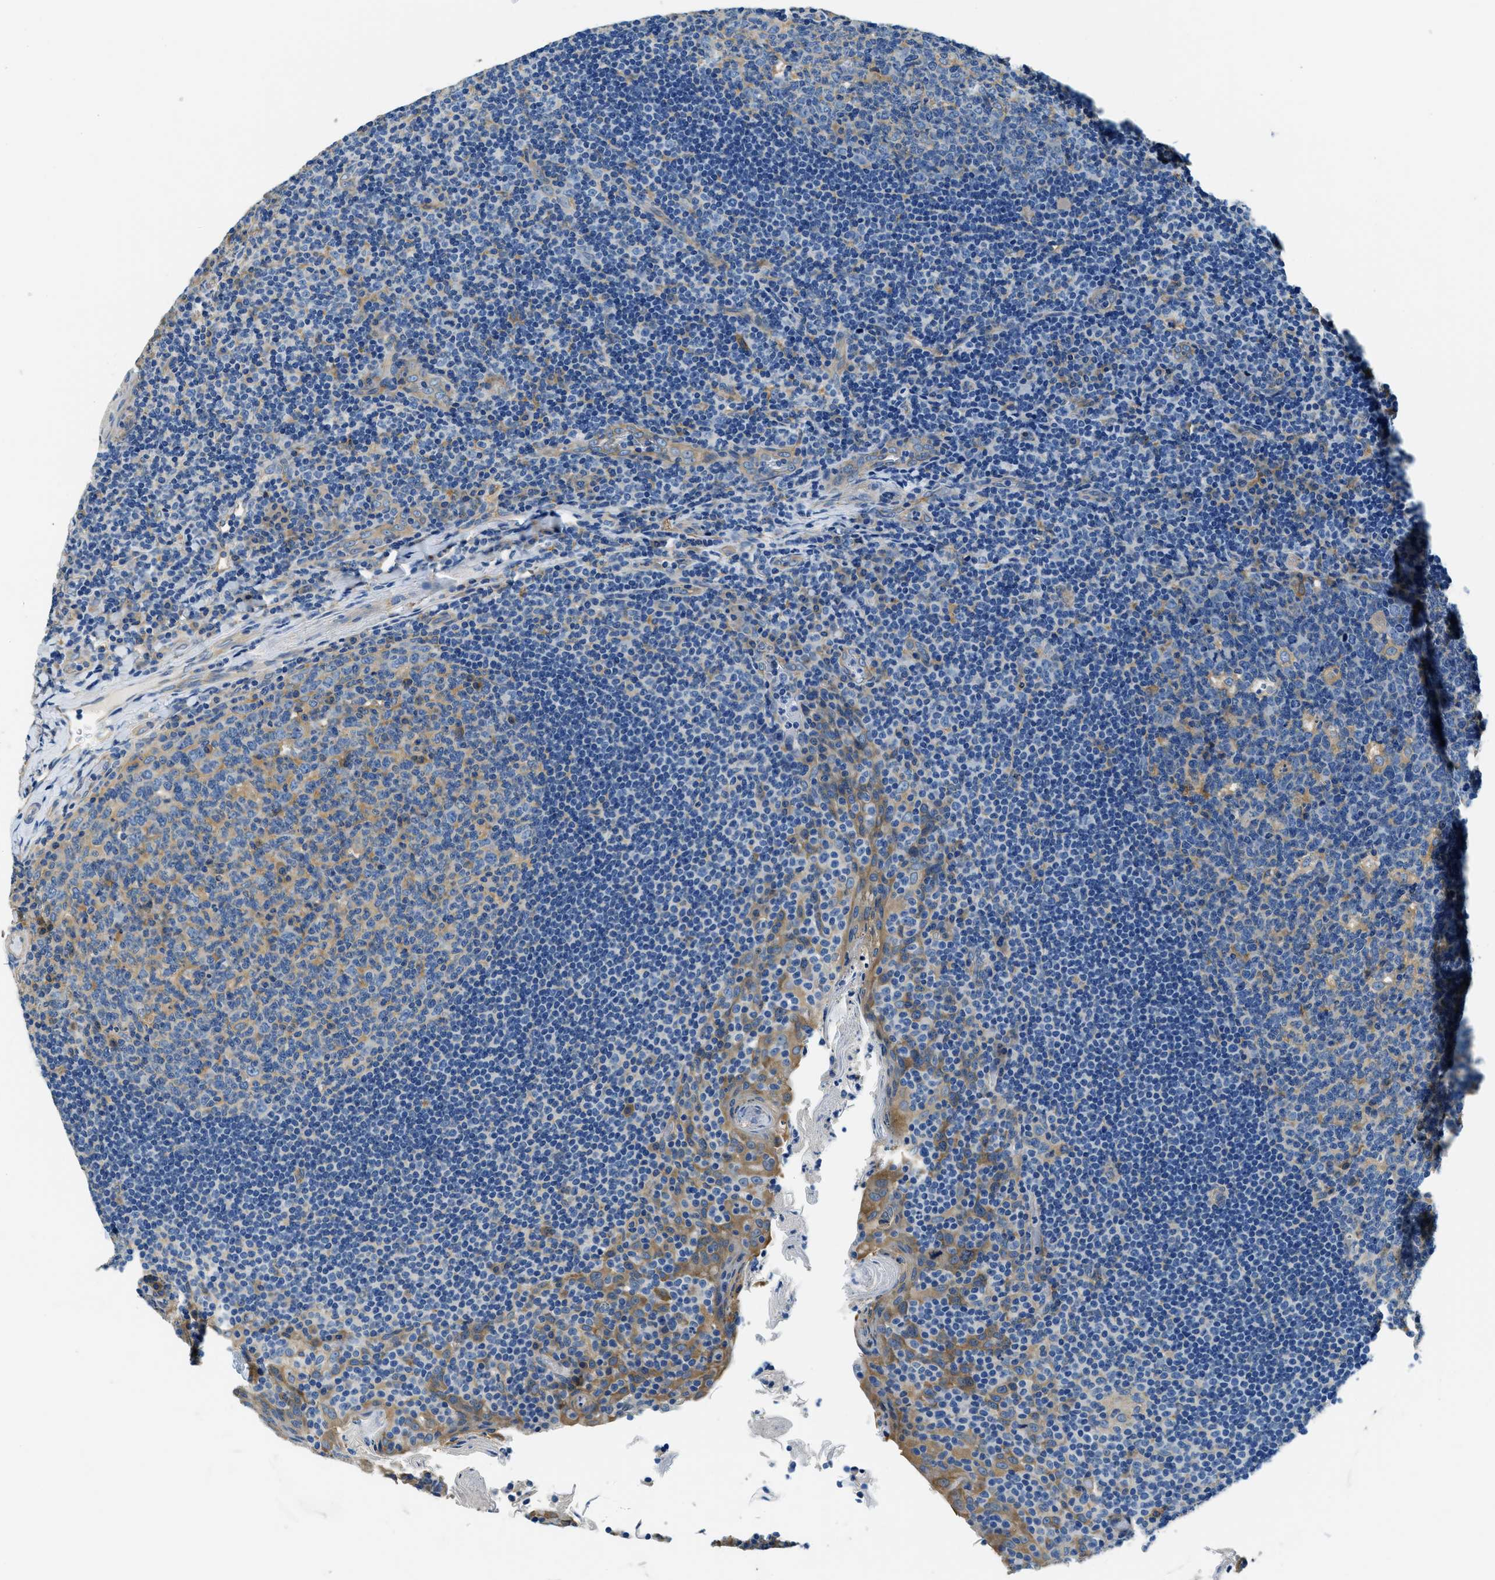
{"staining": {"intensity": "weak", "quantity": "25%-75%", "location": "cytoplasmic/membranous"}, "tissue": "tonsil", "cell_type": "Germinal center cells", "image_type": "normal", "snomed": [{"axis": "morphology", "description": "Normal tissue, NOS"}, {"axis": "topography", "description": "Tonsil"}], "caption": "Protein staining displays weak cytoplasmic/membranous positivity in about 25%-75% of germinal center cells in benign tonsil.", "gene": "TWF1", "patient": {"sex": "male", "age": 17}}